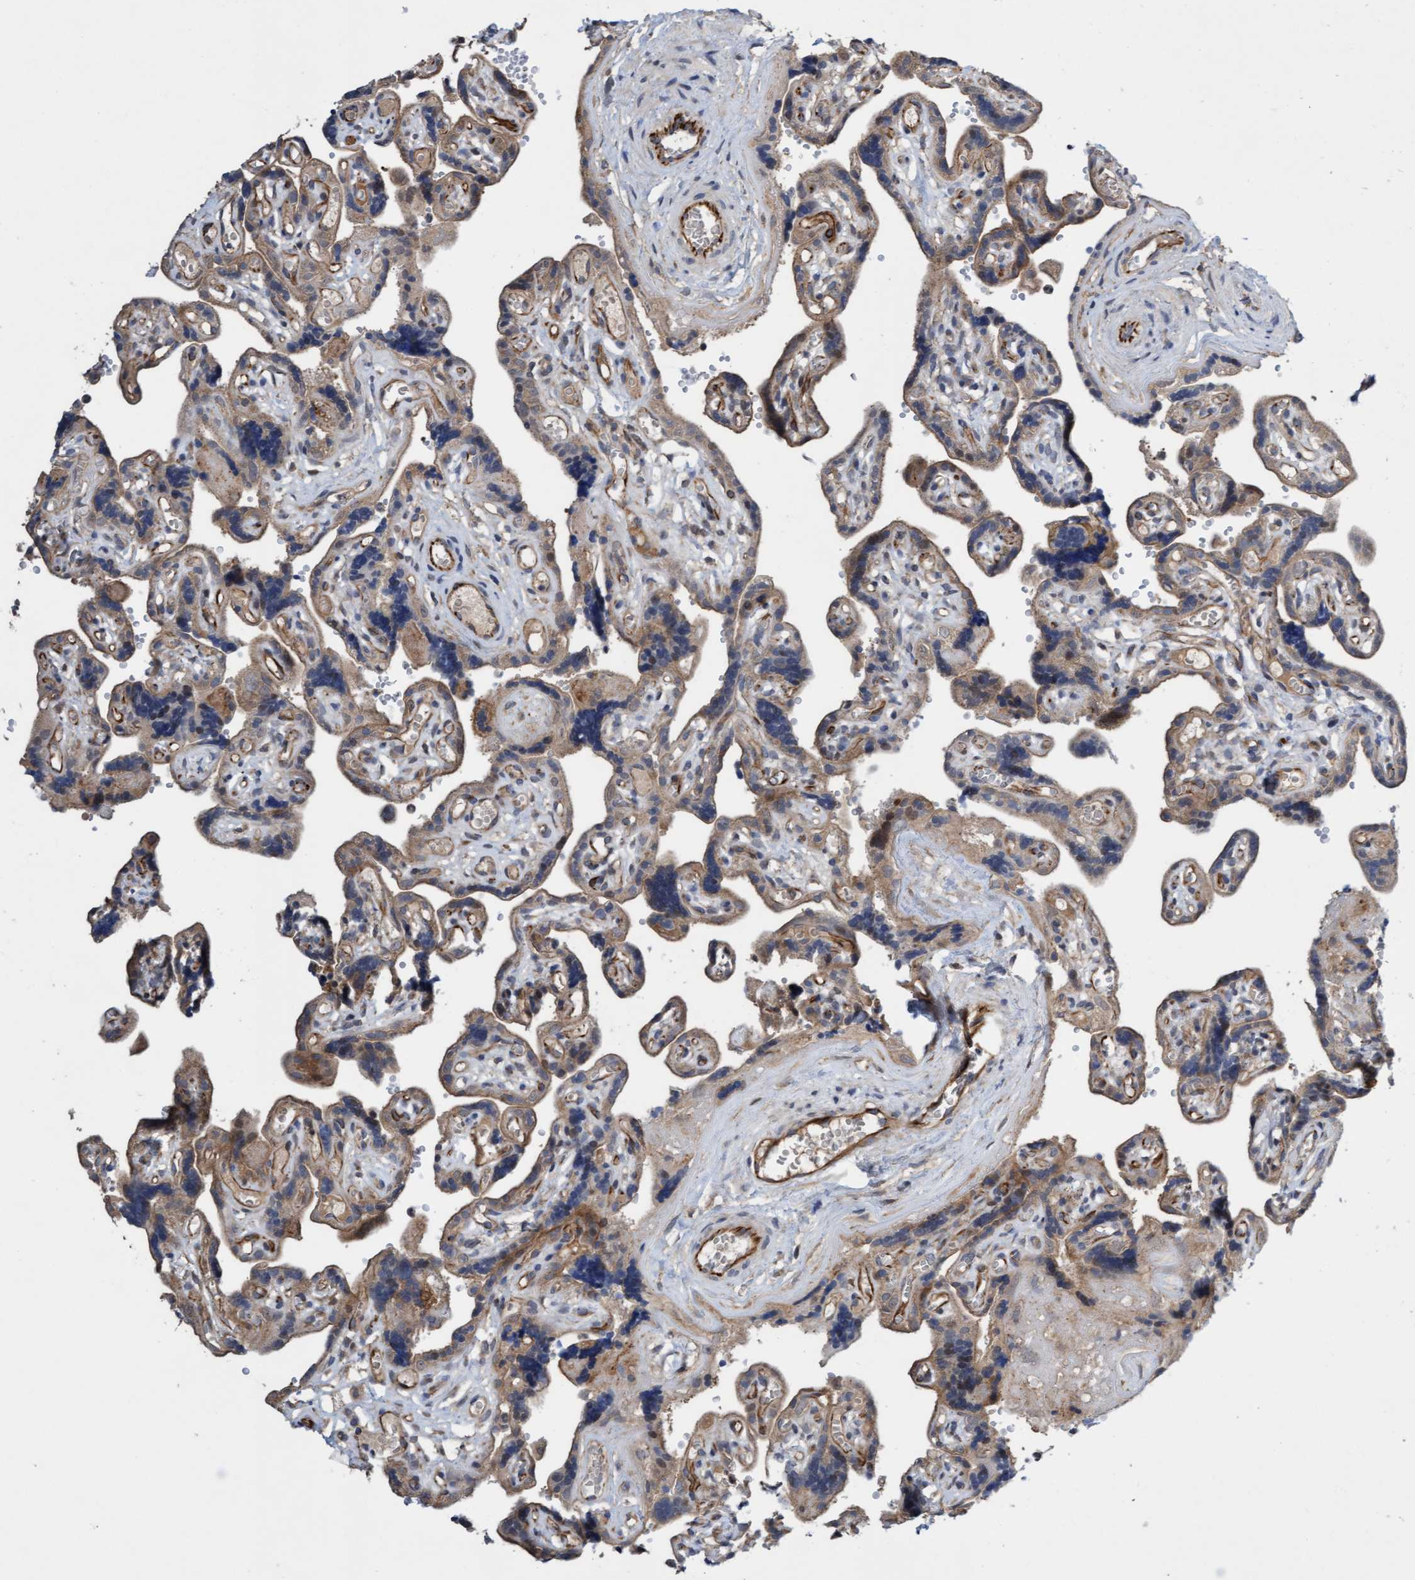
{"staining": {"intensity": "moderate", "quantity": ">75%", "location": "cytoplasmic/membranous"}, "tissue": "placenta", "cell_type": "Decidual cells", "image_type": "normal", "snomed": [{"axis": "morphology", "description": "Normal tissue, NOS"}, {"axis": "topography", "description": "Placenta"}], "caption": "Placenta stained with immunohistochemistry (IHC) shows moderate cytoplasmic/membranous expression in about >75% of decidual cells. The protein is stained brown, and the nuclei are stained in blue (DAB (3,3'-diaminobenzidine) IHC with brightfield microscopy, high magnification).", "gene": "ITFG1", "patient": {"sex": "female", "age": 30}}